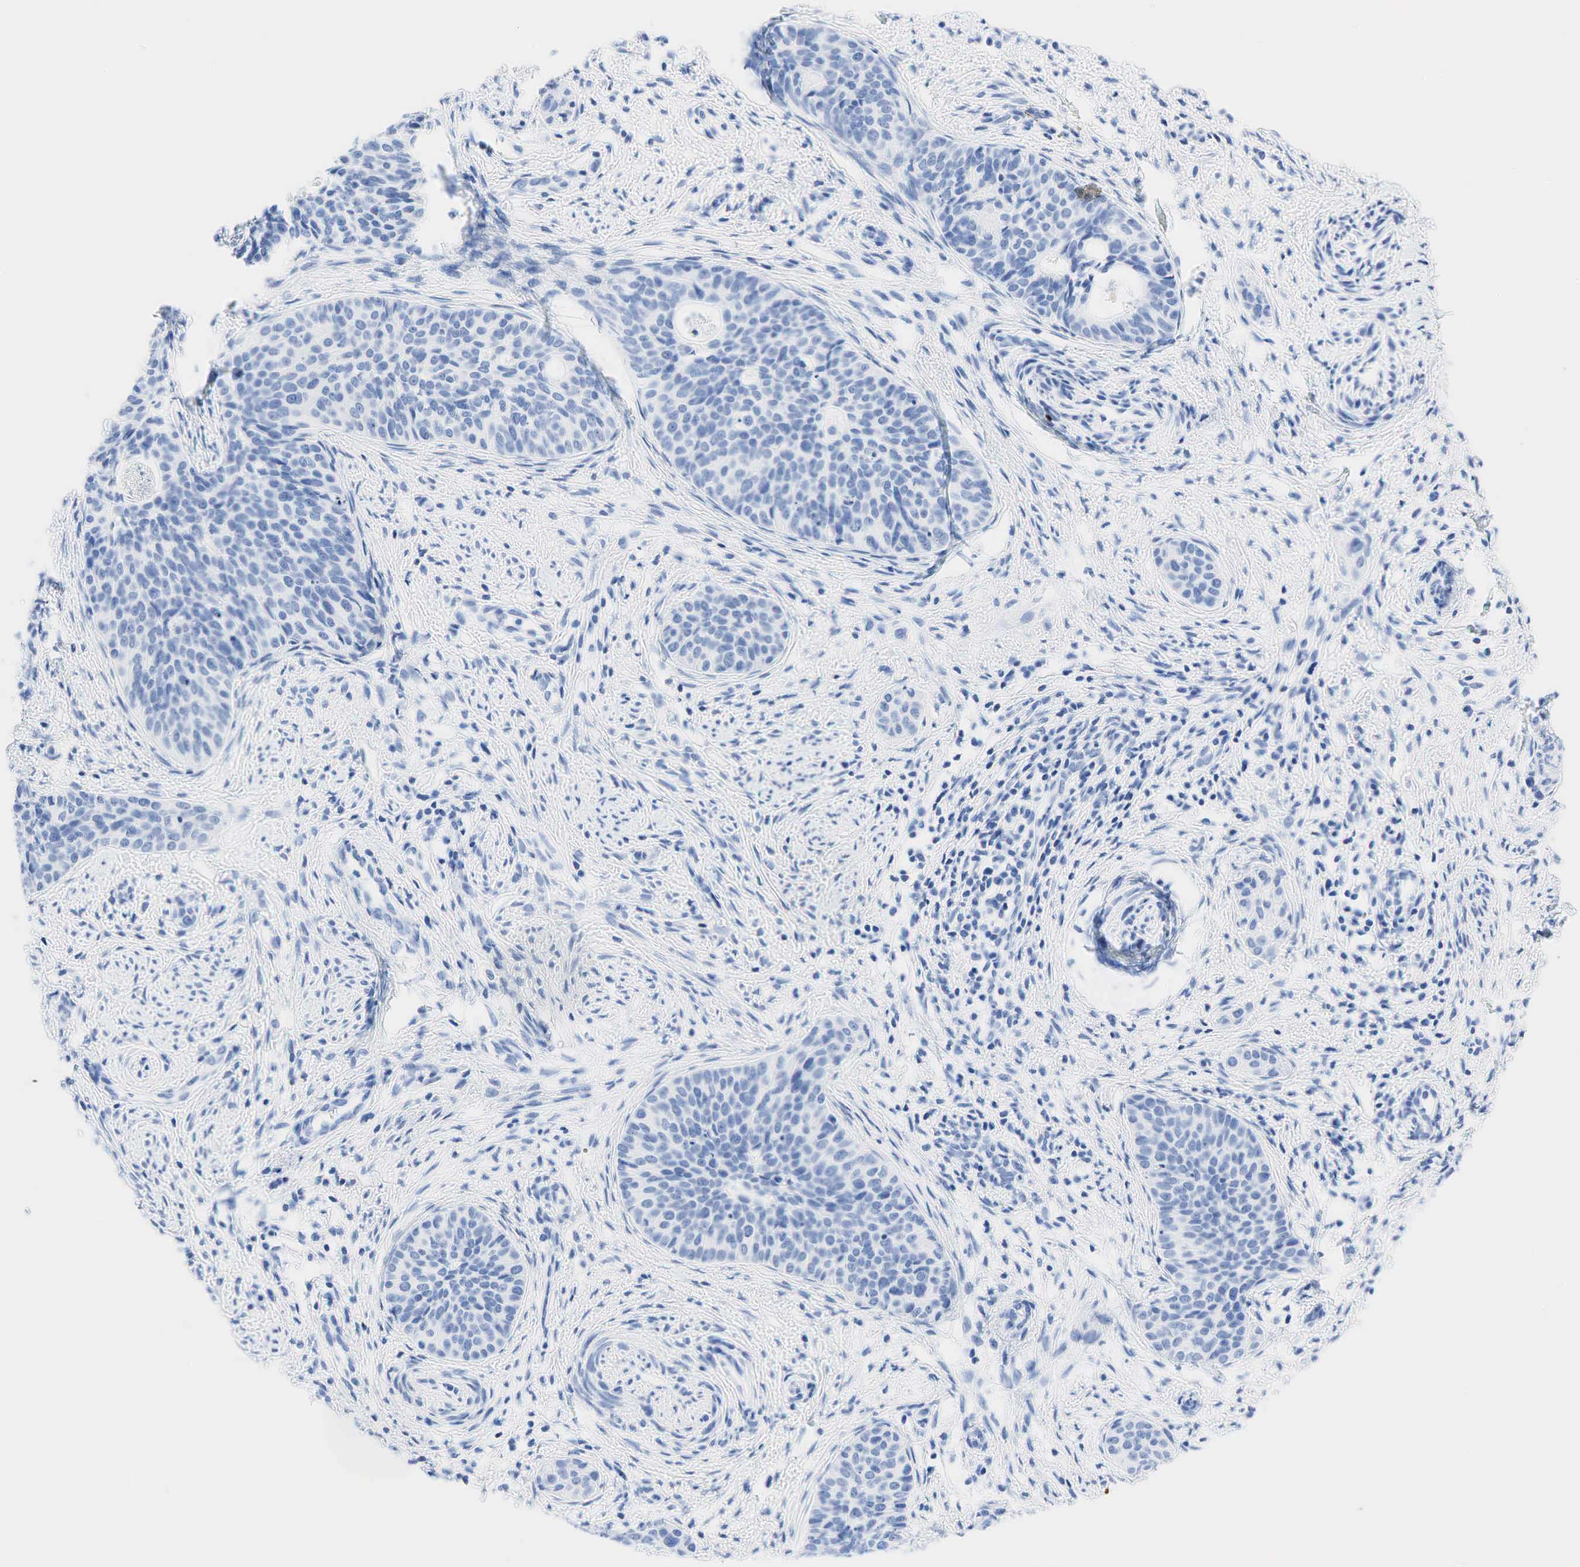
{"staining": {"intensity": "negative", "quantity": "none", "location": "none"}, "tissue": "cervical cancer", "cell_type": "Tumor cells", "image_type": "cancer", "snomed": [{"axis": "morphology", "description": "Squamous cell carcinoma, NOS"}, {"axis": "topography", "description": "Cervix"}], "caption": "The immunohistochemistry histopathology image has no significant expression in tumor cells of squamous cell carcinoma (cervical) tissue.", "gene": "INHA", "patient": {"sex": "female", "age": 34}}